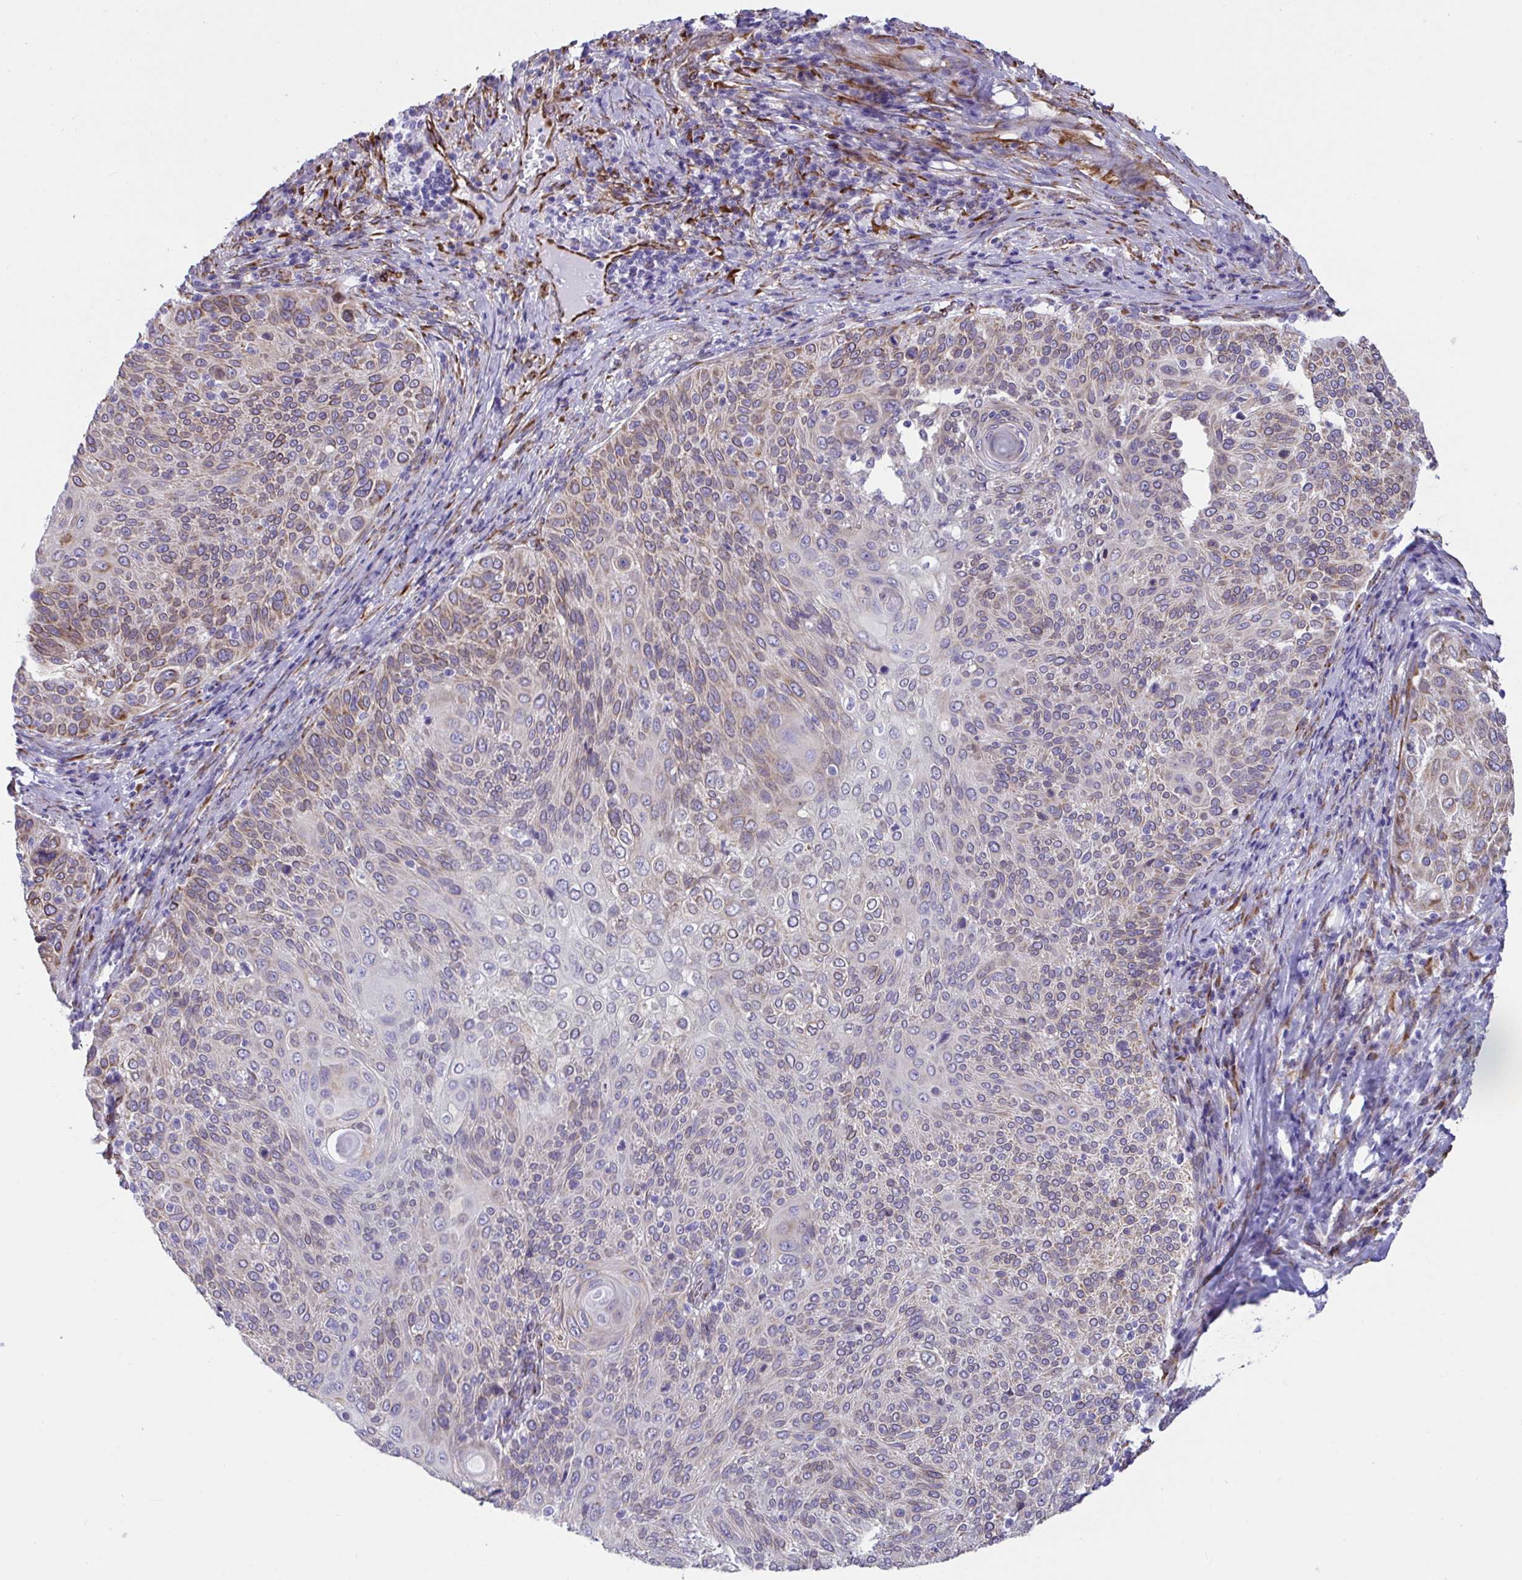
{"staining": {"intensity": "weak", "quantity": "25%-75%", "location": "cytoplasmic/membranous"}, "tissue": "cervical cancer", "cell_type": "Tumor cells", "image_type": "cancer", "snomed": [{"axis": "morphology", "description": "Squamous cell carcinoma, NOS"}, {"axis": "topography", "description": "Cervix"}], "caption": "Immunohistochemical staining of cervical cancer (squamous cell carcinoma) demonstrates weak cytoplasmic/membranous protein staining in approximately 25%-75% of tumor cells. The staining is performed using DAB (3,3'-diaminobenzidine) brown chromogen to label protein expression. The nuclei are counter-stained blue using hematoxylin.", "gene": "ASPH", "patient": {"sex": "female", "age": 31}}